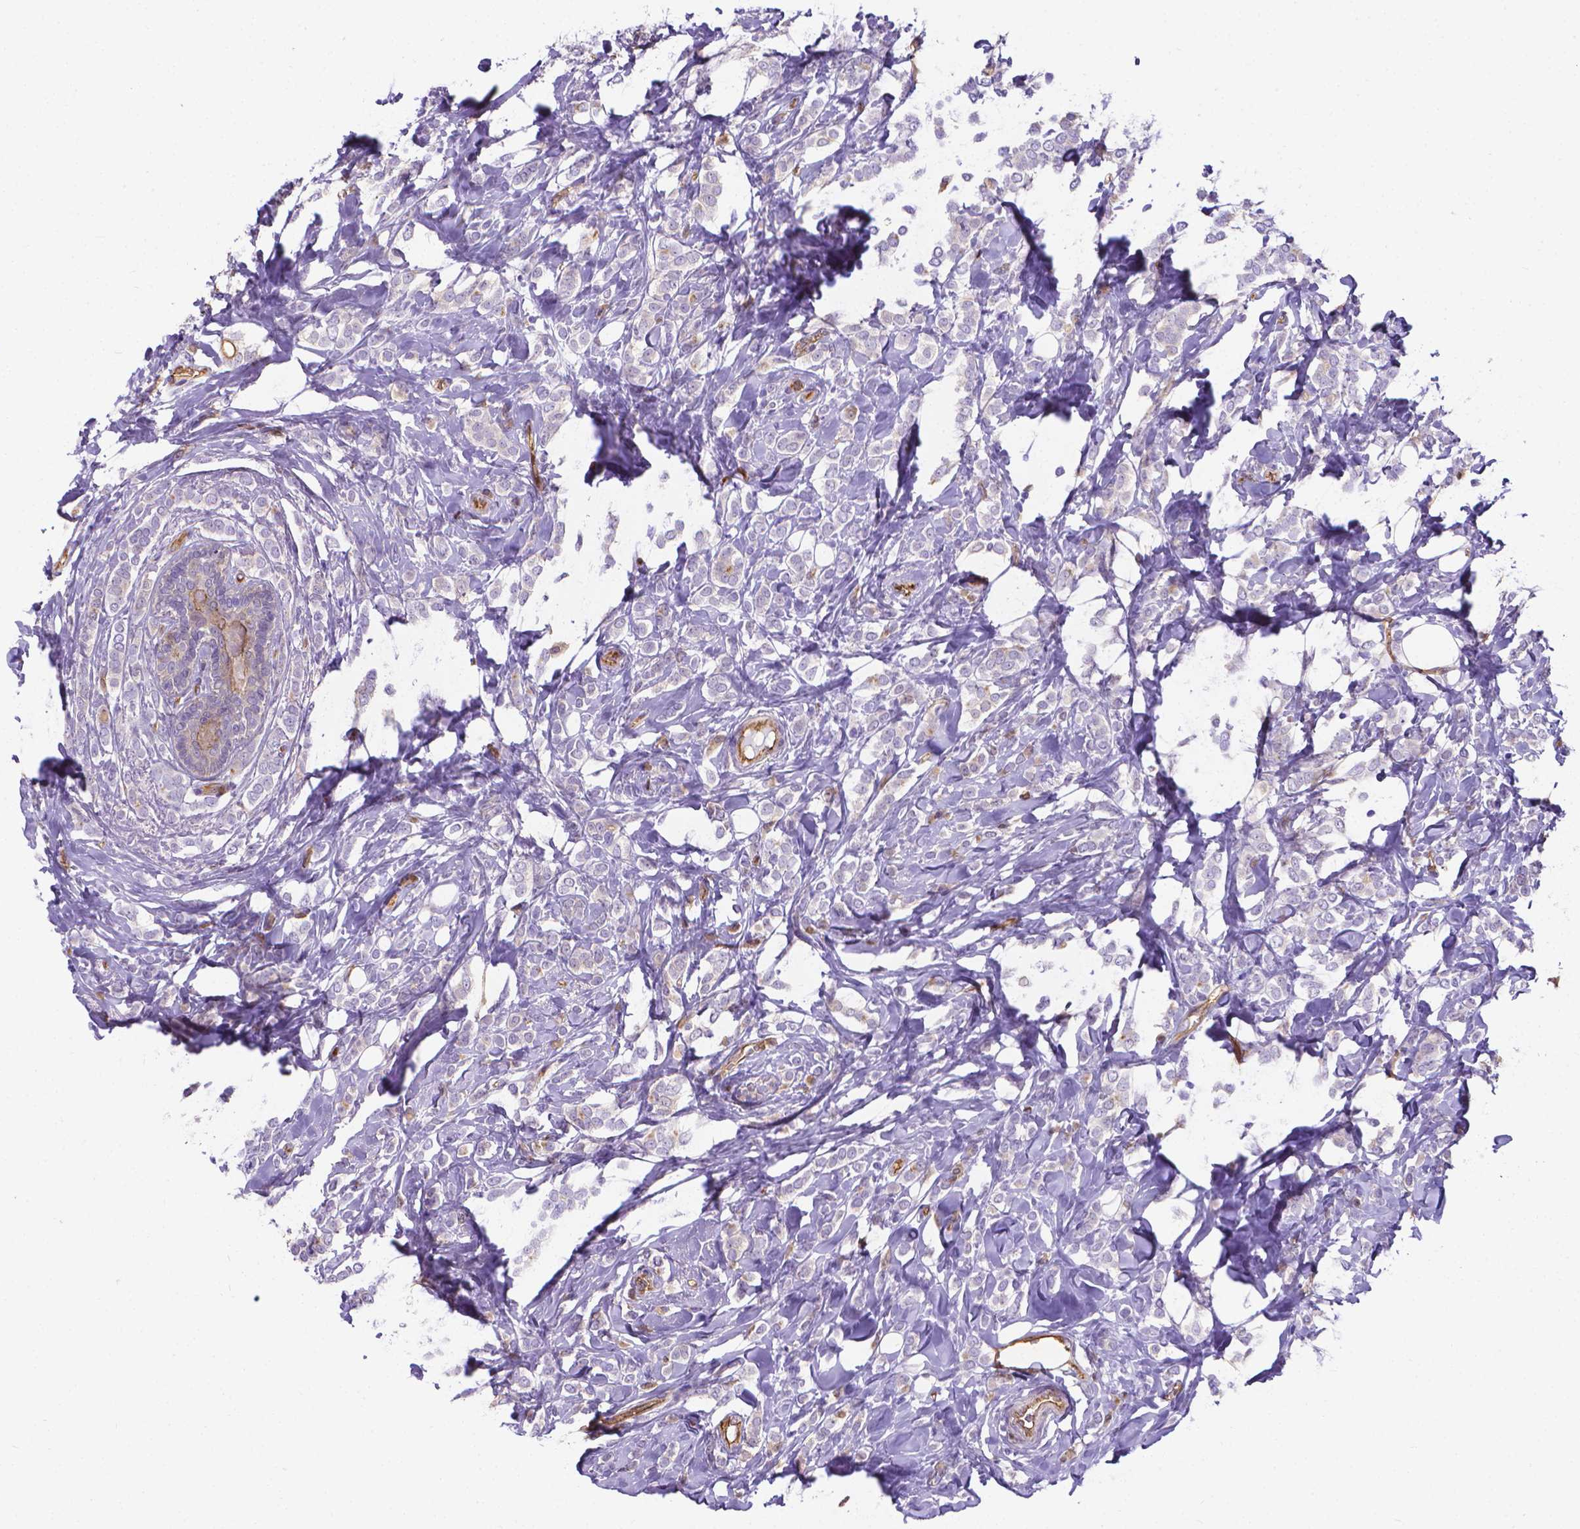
{"staining": {"intensity": "negative", "quantity": "none", "location": "none"}, "tissue": "breast cancer", "cell_type": "Tumor cells", "image_type": "cancer", "snomed": [{"axis": "morphology", "description": "Lobular carcinoma"}, {"axis": "topography", "description": "Breast"}], "caption": "Breast lobular carcinoma was stained to show a protein in brown. There is no significant staining in tumor cells.", "gene": "CLIC4", "patient": {"sex": "female", "age": 49}}